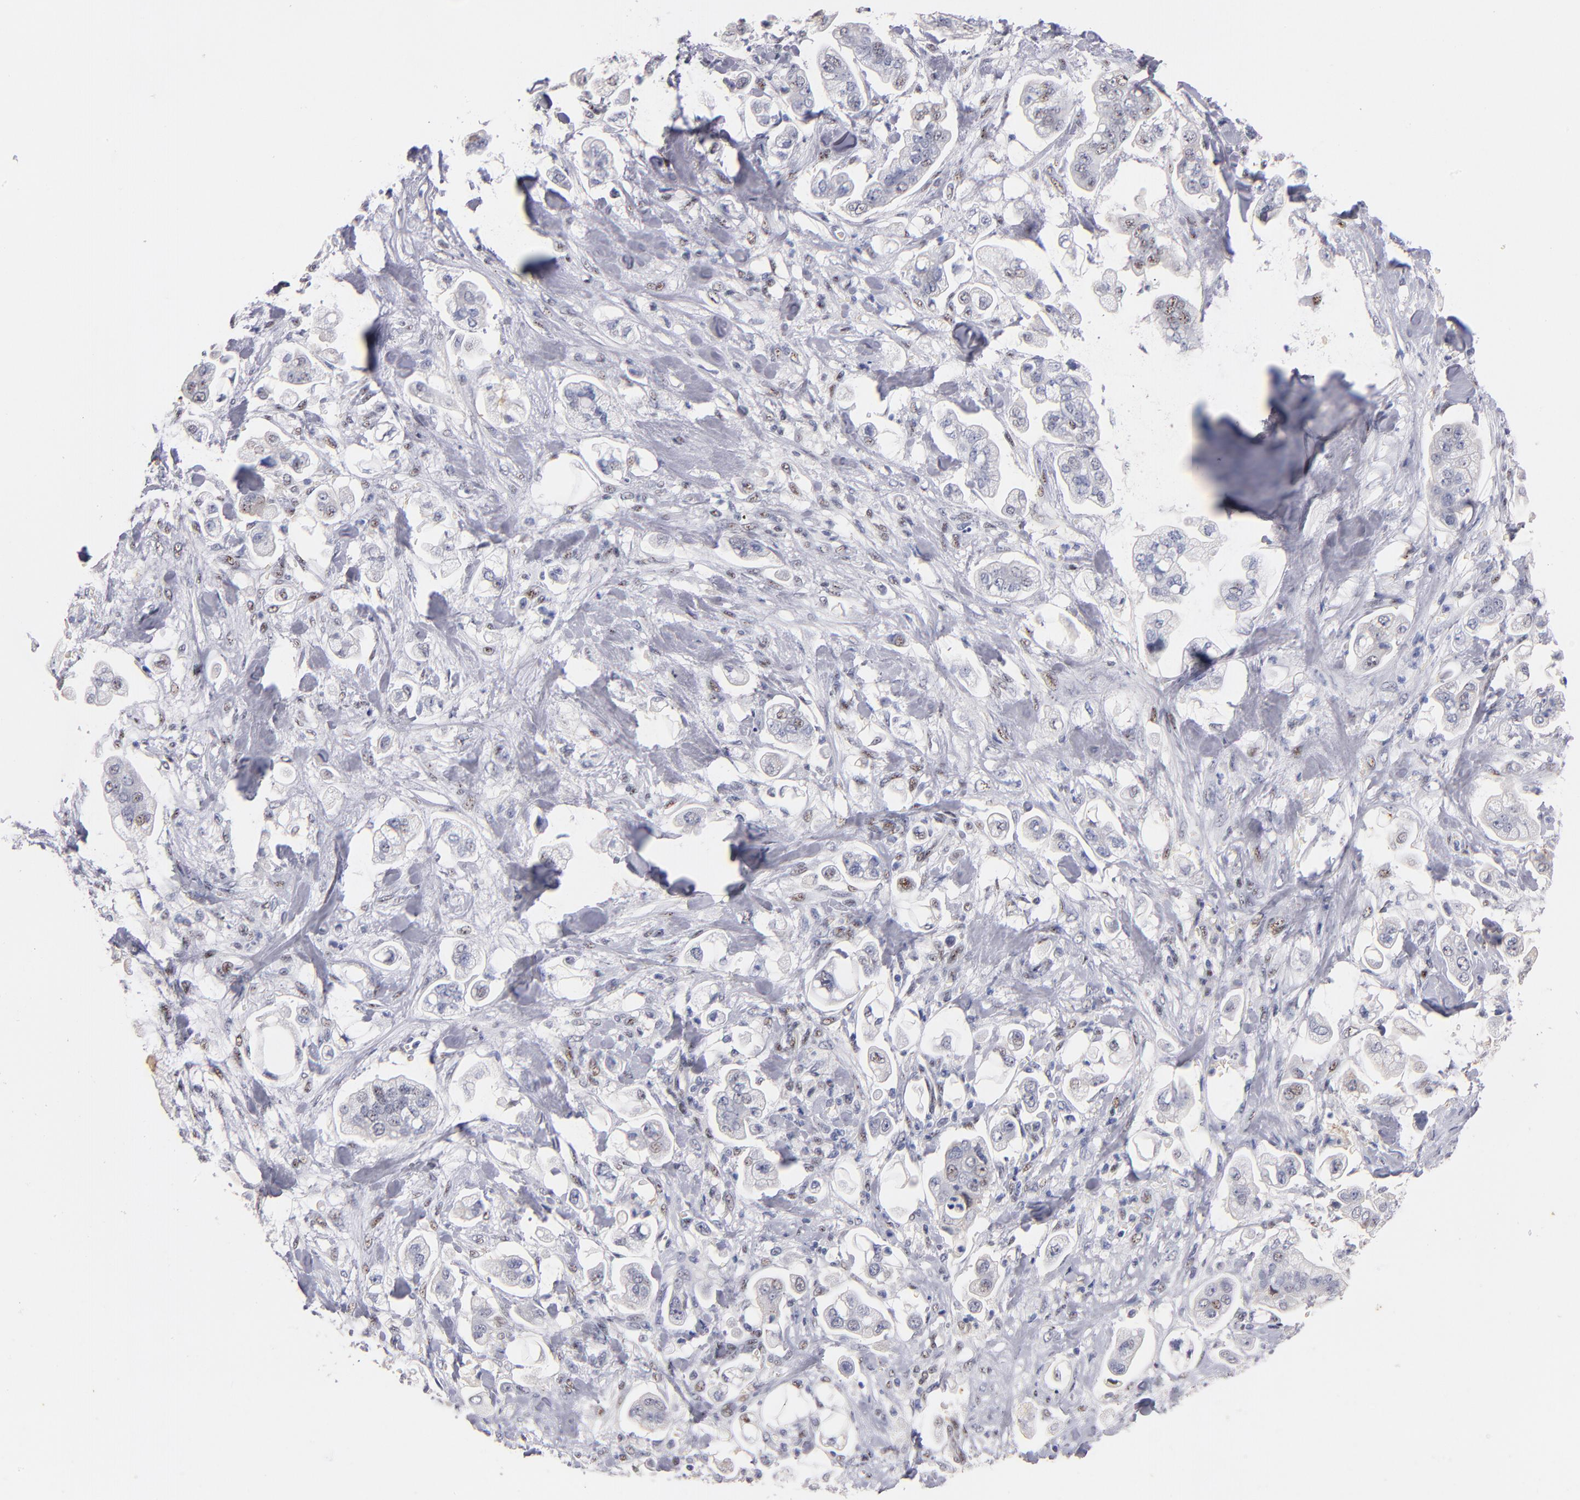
{"staining": {"intensity": "weak", "quantity": "25%-75%", "location": "nuclear"}, "tissue": "stomach cancer", "cell_type": "Tumor cells", "image_type": "cancer", "snomed": [{"axis": "morphology", "description": "Adenocarcinoma, NOS"}, {"axis": "topography", "description": "Stomach"}], "caption": "Immunohistochemical staining of human adenocarcinoma (stomach) exhibits low levels of weak nuclear protein expression in approximately 25%-75% of tumor cells. Nuclei are stained in blue.", "gene": "RAF1", "patient": {"sex": "male", "age": 62}}